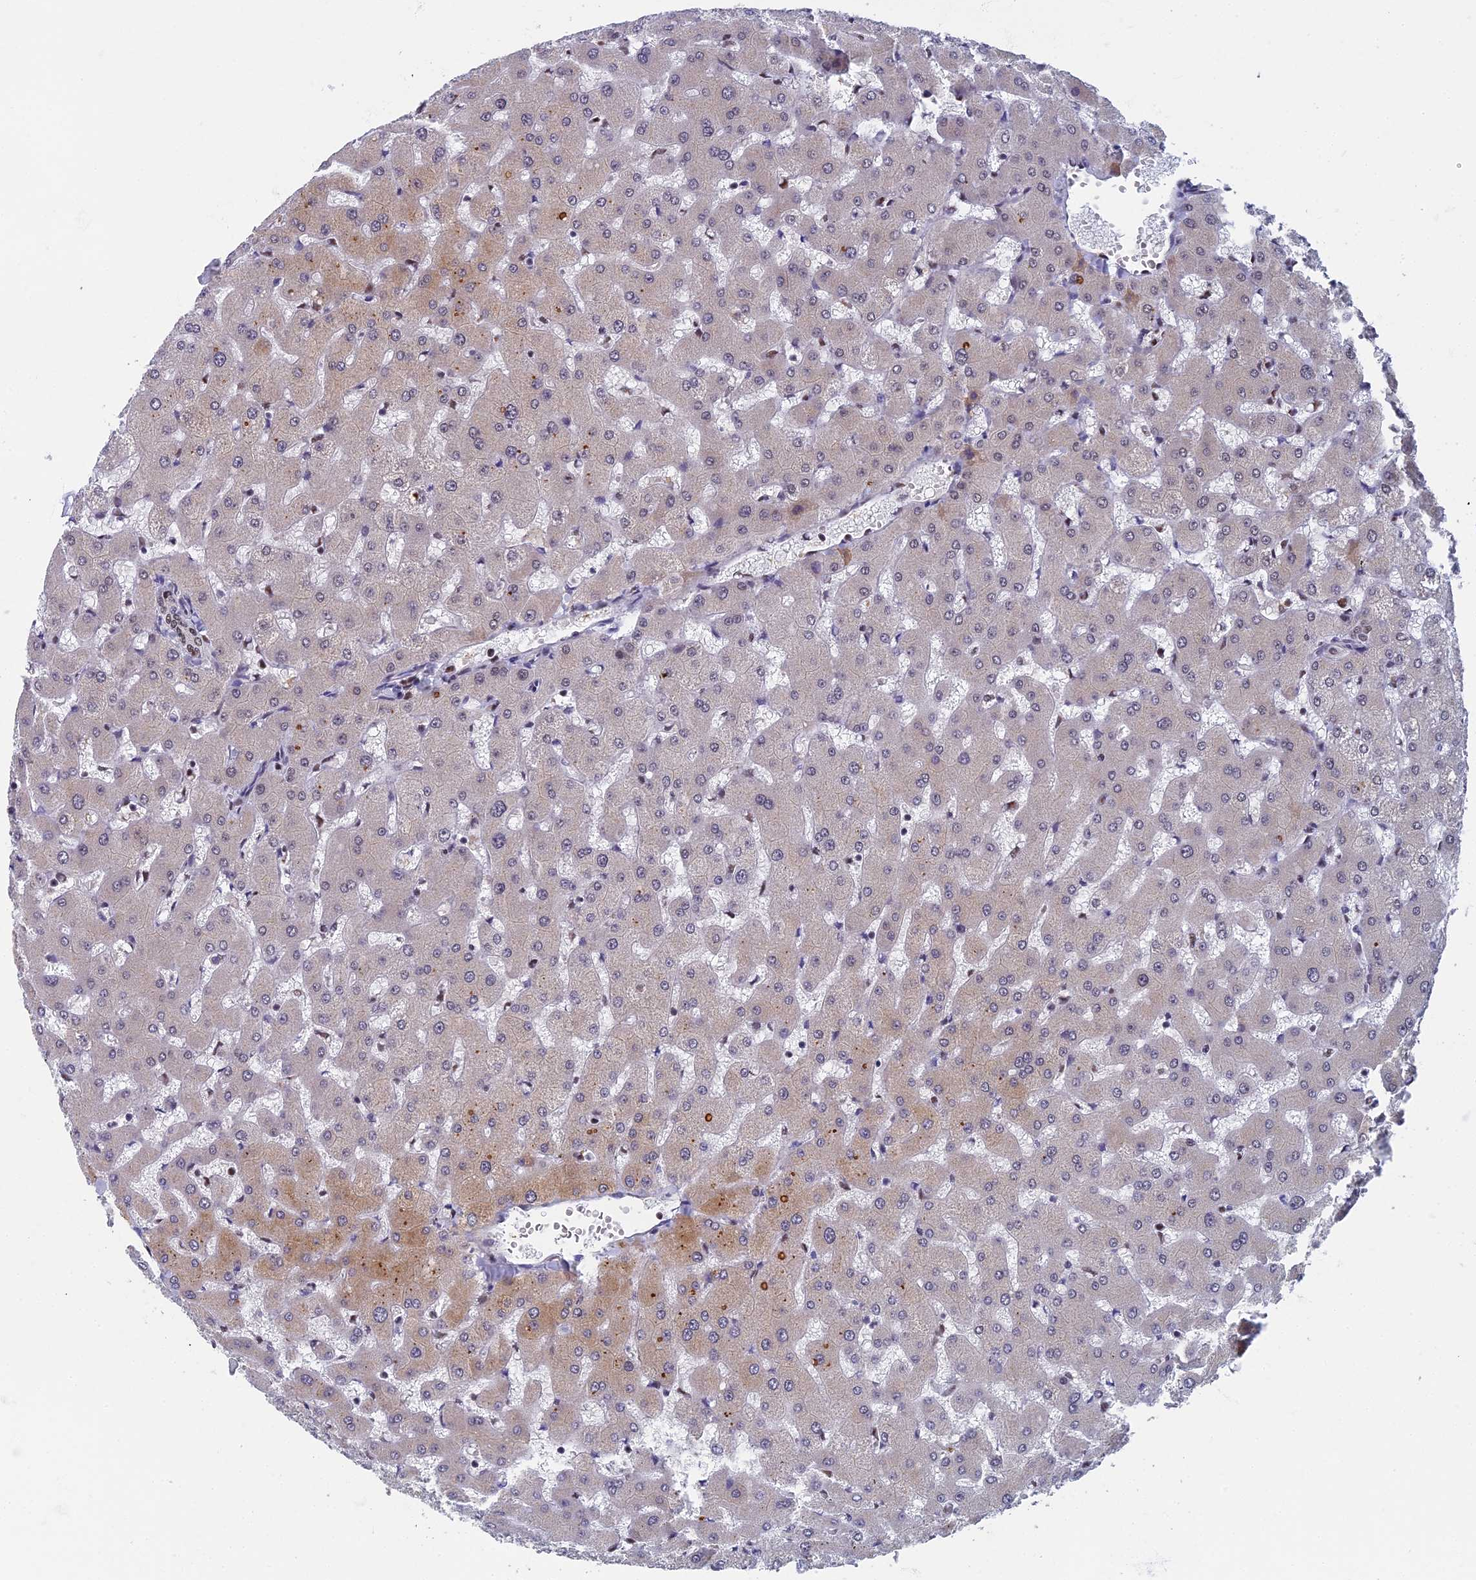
{"staining": {"intensity": "negative", "quantity": "none", "location": "none"}, "tissue": "liver", "cell_type": "Cholangiocytes", "image_type": "normal", "snomed": [{"axis": "morphology", "description": "Normal tissue, NOS"}, {"axis": "topography", "description": "Liver"}], "caption": "Immunohistochemical staining of normal liver demonstrates no significant staining in cholangiocytes.", "gene": "TAF13", "patient": {"sex": "female", "age": 63}}